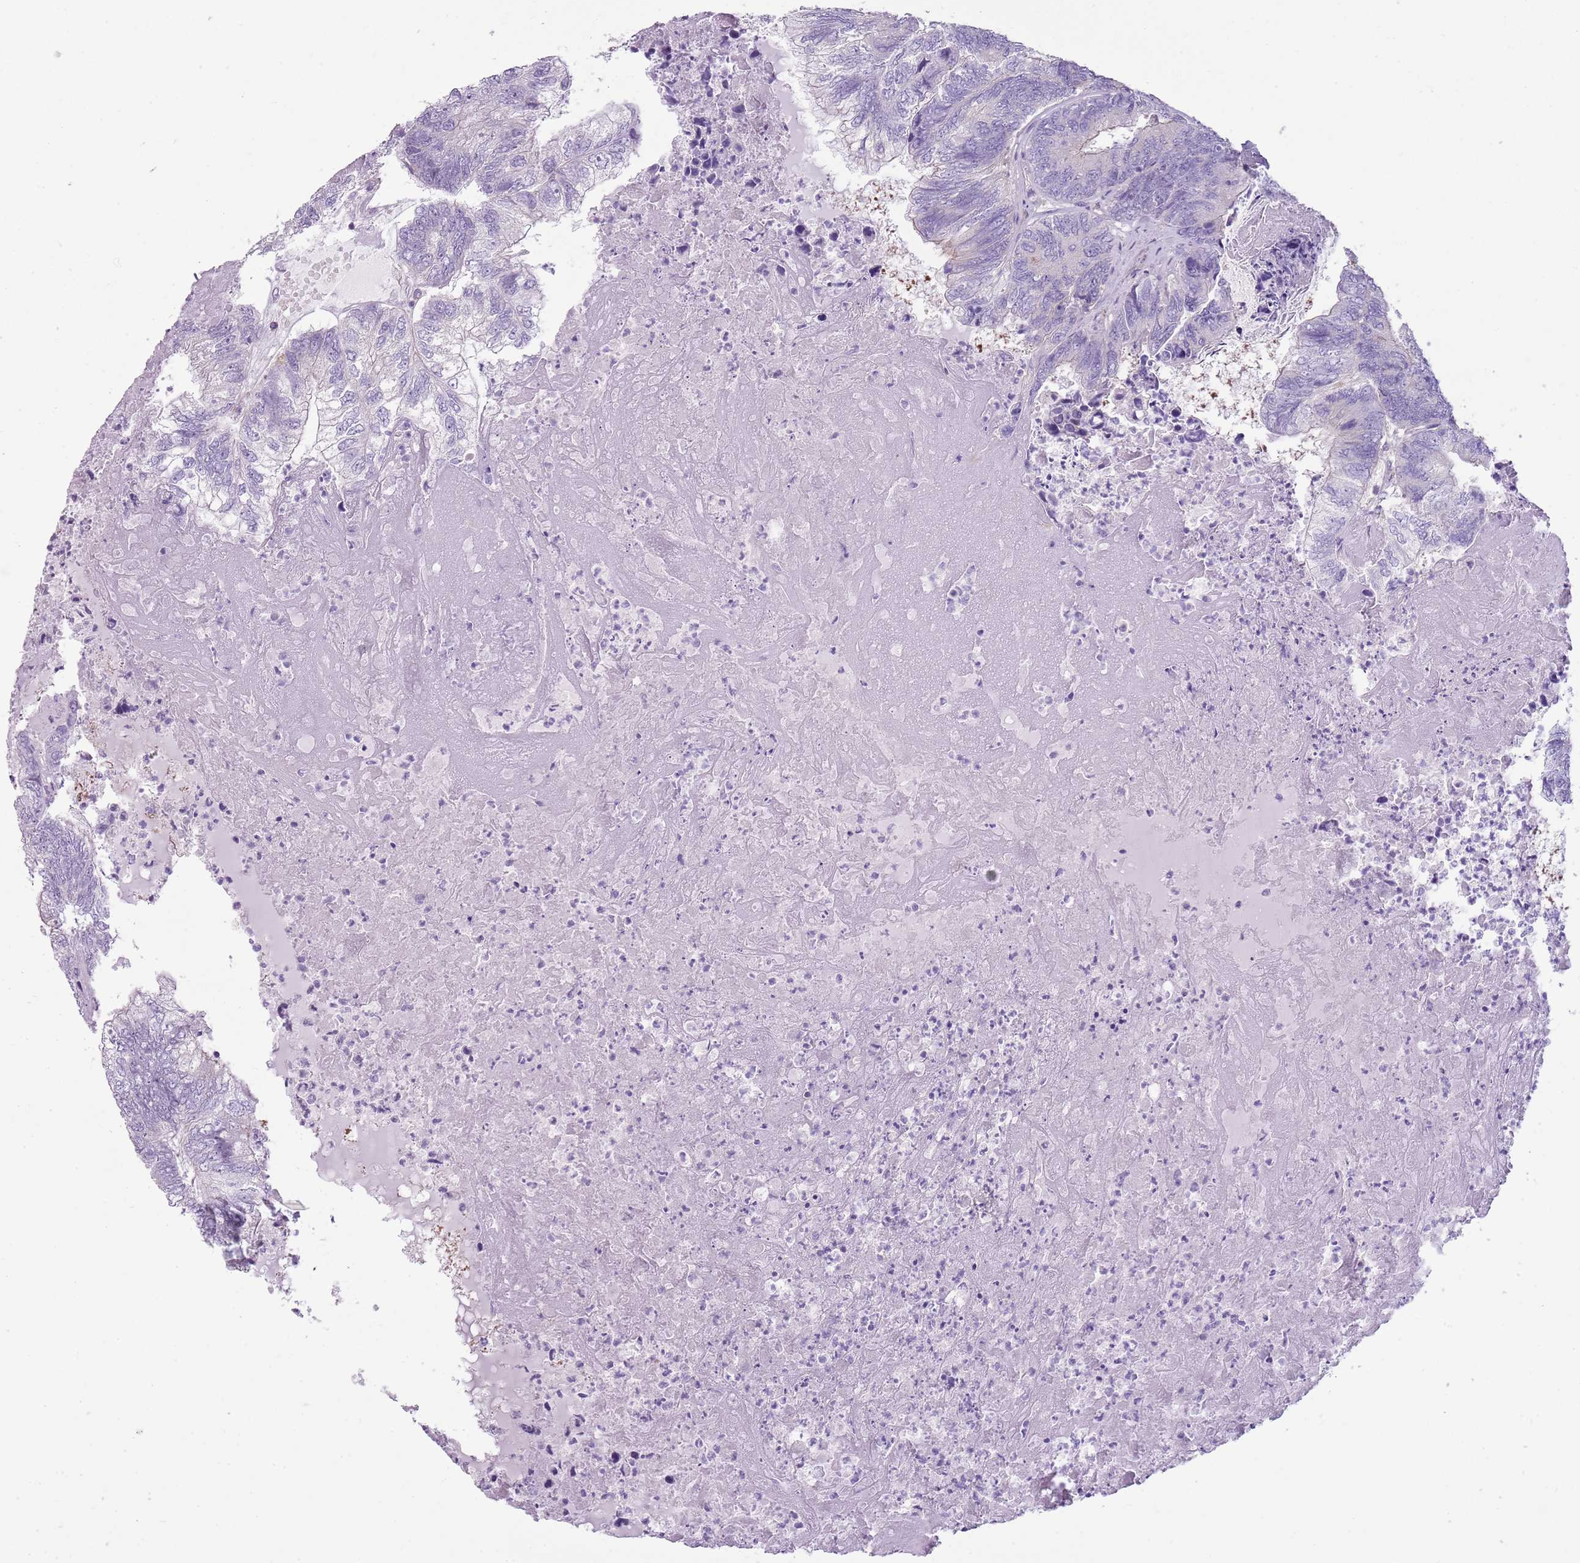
{"staining": {"intensity": "negative", "quantity": "none", "location": "none"}, "tissue": "colorectal cancer", "cell_type": "Tumor cells", "image_type": "cancer", "snomed": [{"axis": "morphology", "description": "Adenocarcinoma, NOS"}, {"axis": "topography", "description": "Colon"}], "caption": "This is a micrograph of IHC staining of colorectal cancer, which shows no positivity in tumor cells.", "gene": "SNX1", "patient": {"sex": "female", "age": 67}}